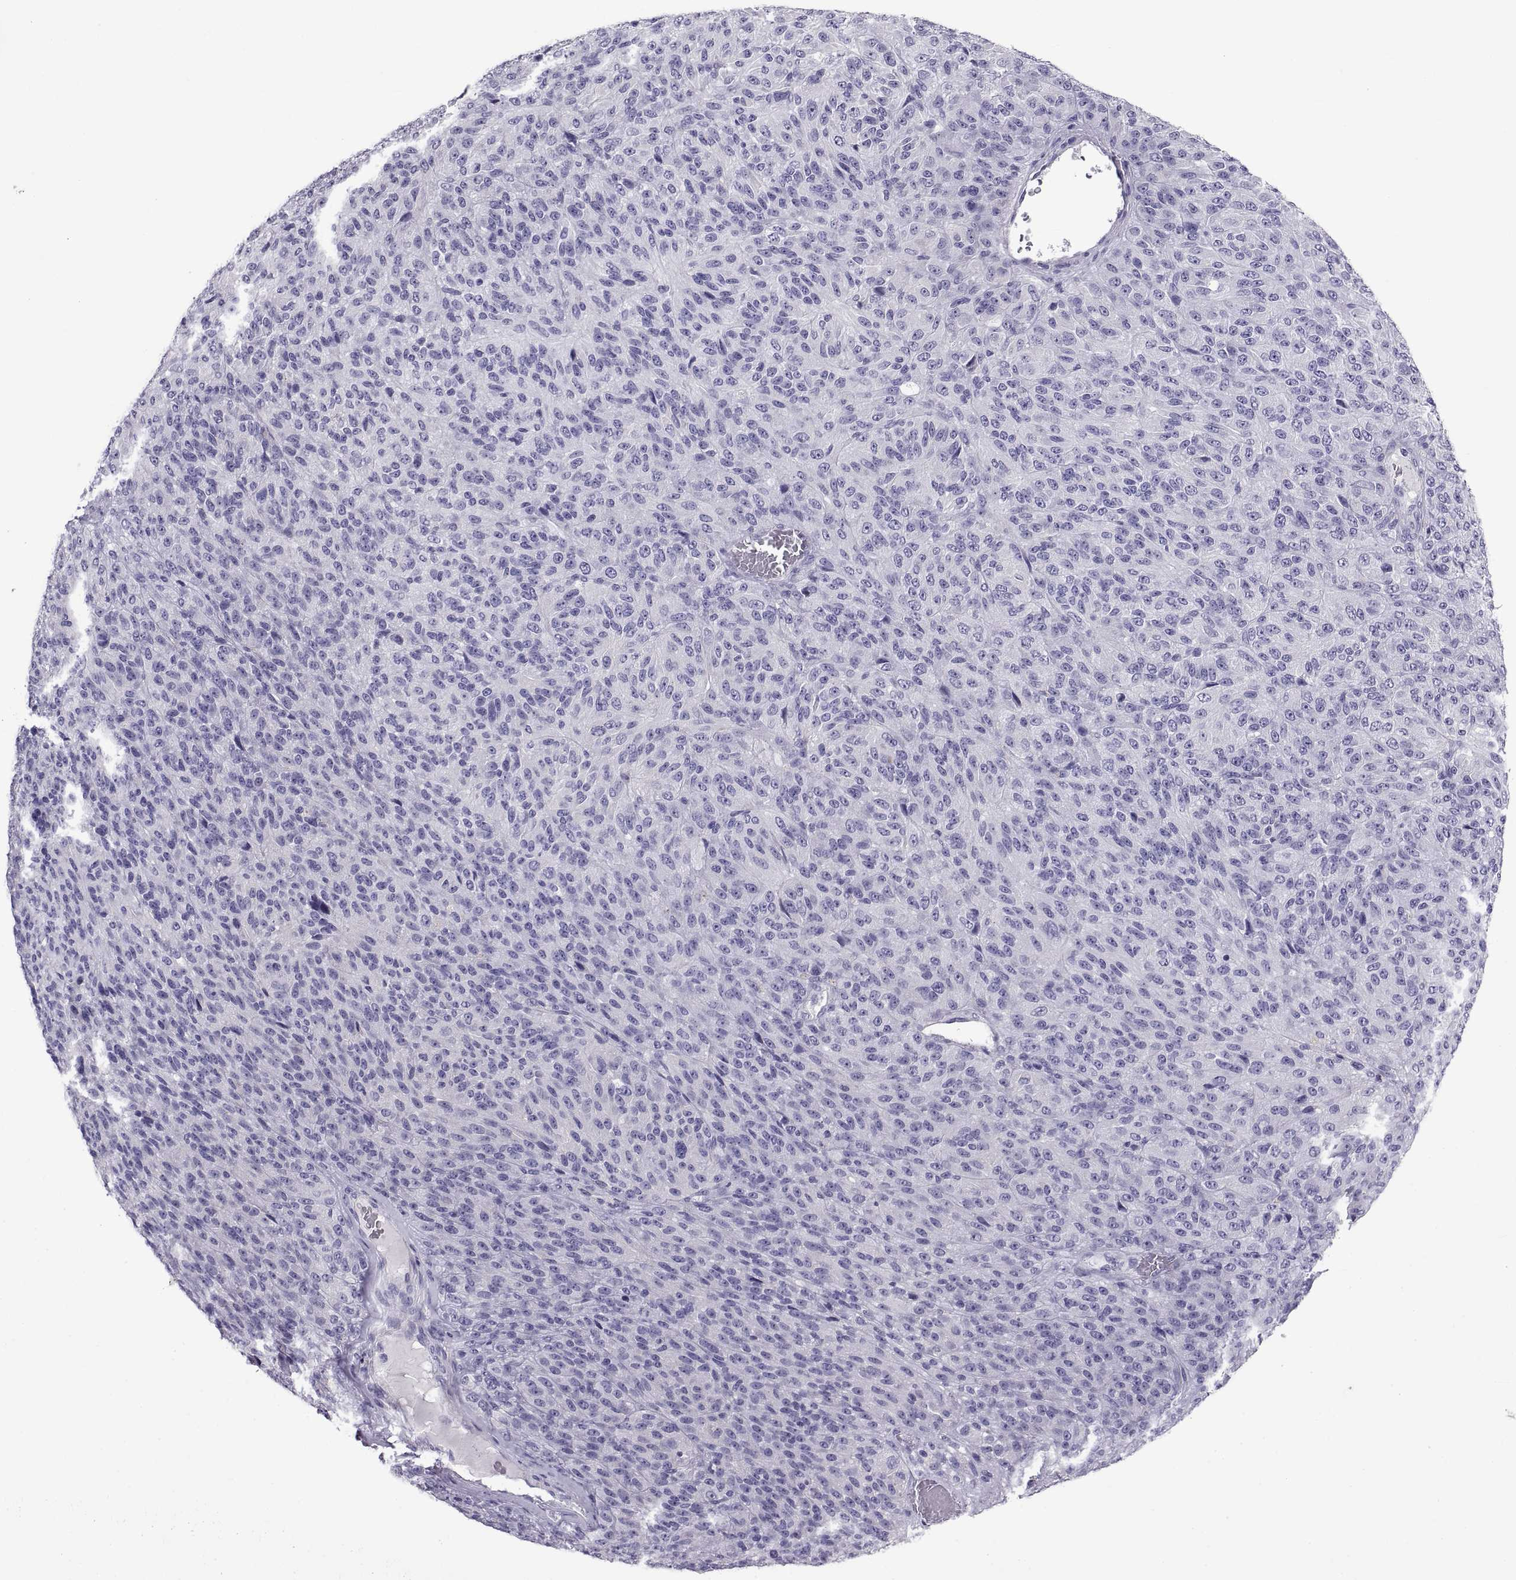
{"staining": {"intensity": "negative", "quantity": "none", "location": "none"}, "tissue": "melanoma", "cell_type": "Tumor cells", "image_type": "cancer", "snomed": [{"axis": "morphology", "description": "Malignant melanoma, Metastatic site"}, {"axis": "topography", "description": "Brain"}], "caption": "Immunohistochemistry of melanoma reveals no positivity in tumor cells.", "gene": "CRYBB3", "patient": {"sex": "female", "age": 56}}